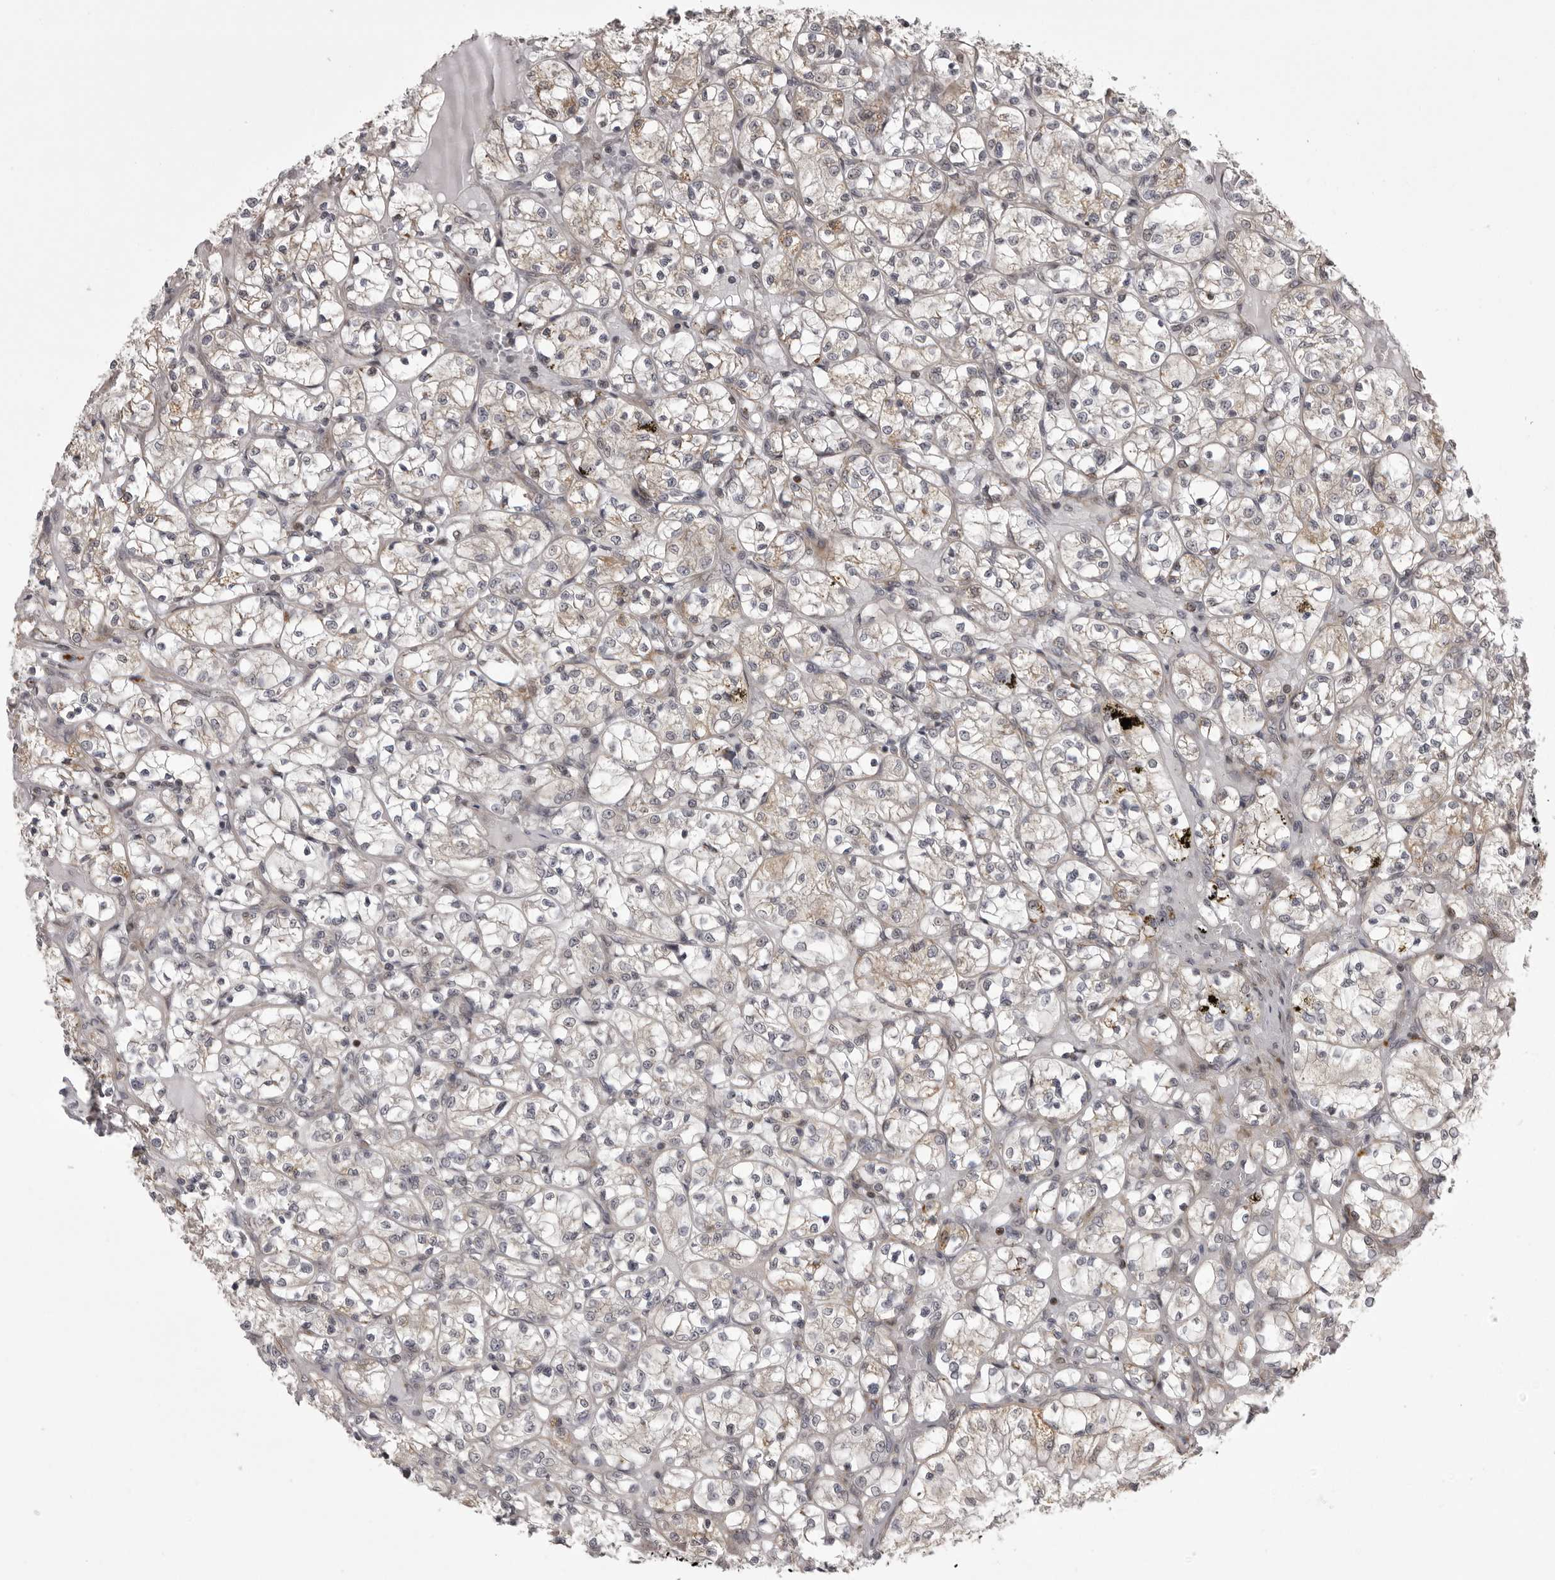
{"staining": {"intensity": "weak", "quantity": "<25%", "location": "cytoplasmic/membranous,nuclear"}, "tissue": "renal cancer", "cell_type": "Tumor cells", "image_type": "cancer", "snomed": [{"axis": "morphology", "description": "Adenocarcinoma, NOS"}, {"axis": "topography", "description": "Kidney"}], "caption": "This is an immunohistochemistry histopathology image of human adenocarcinoma (renal). There is no expression in tumor cells.", "gene": "C1orf109", "patient": {"sex": "female", "age": 69}}